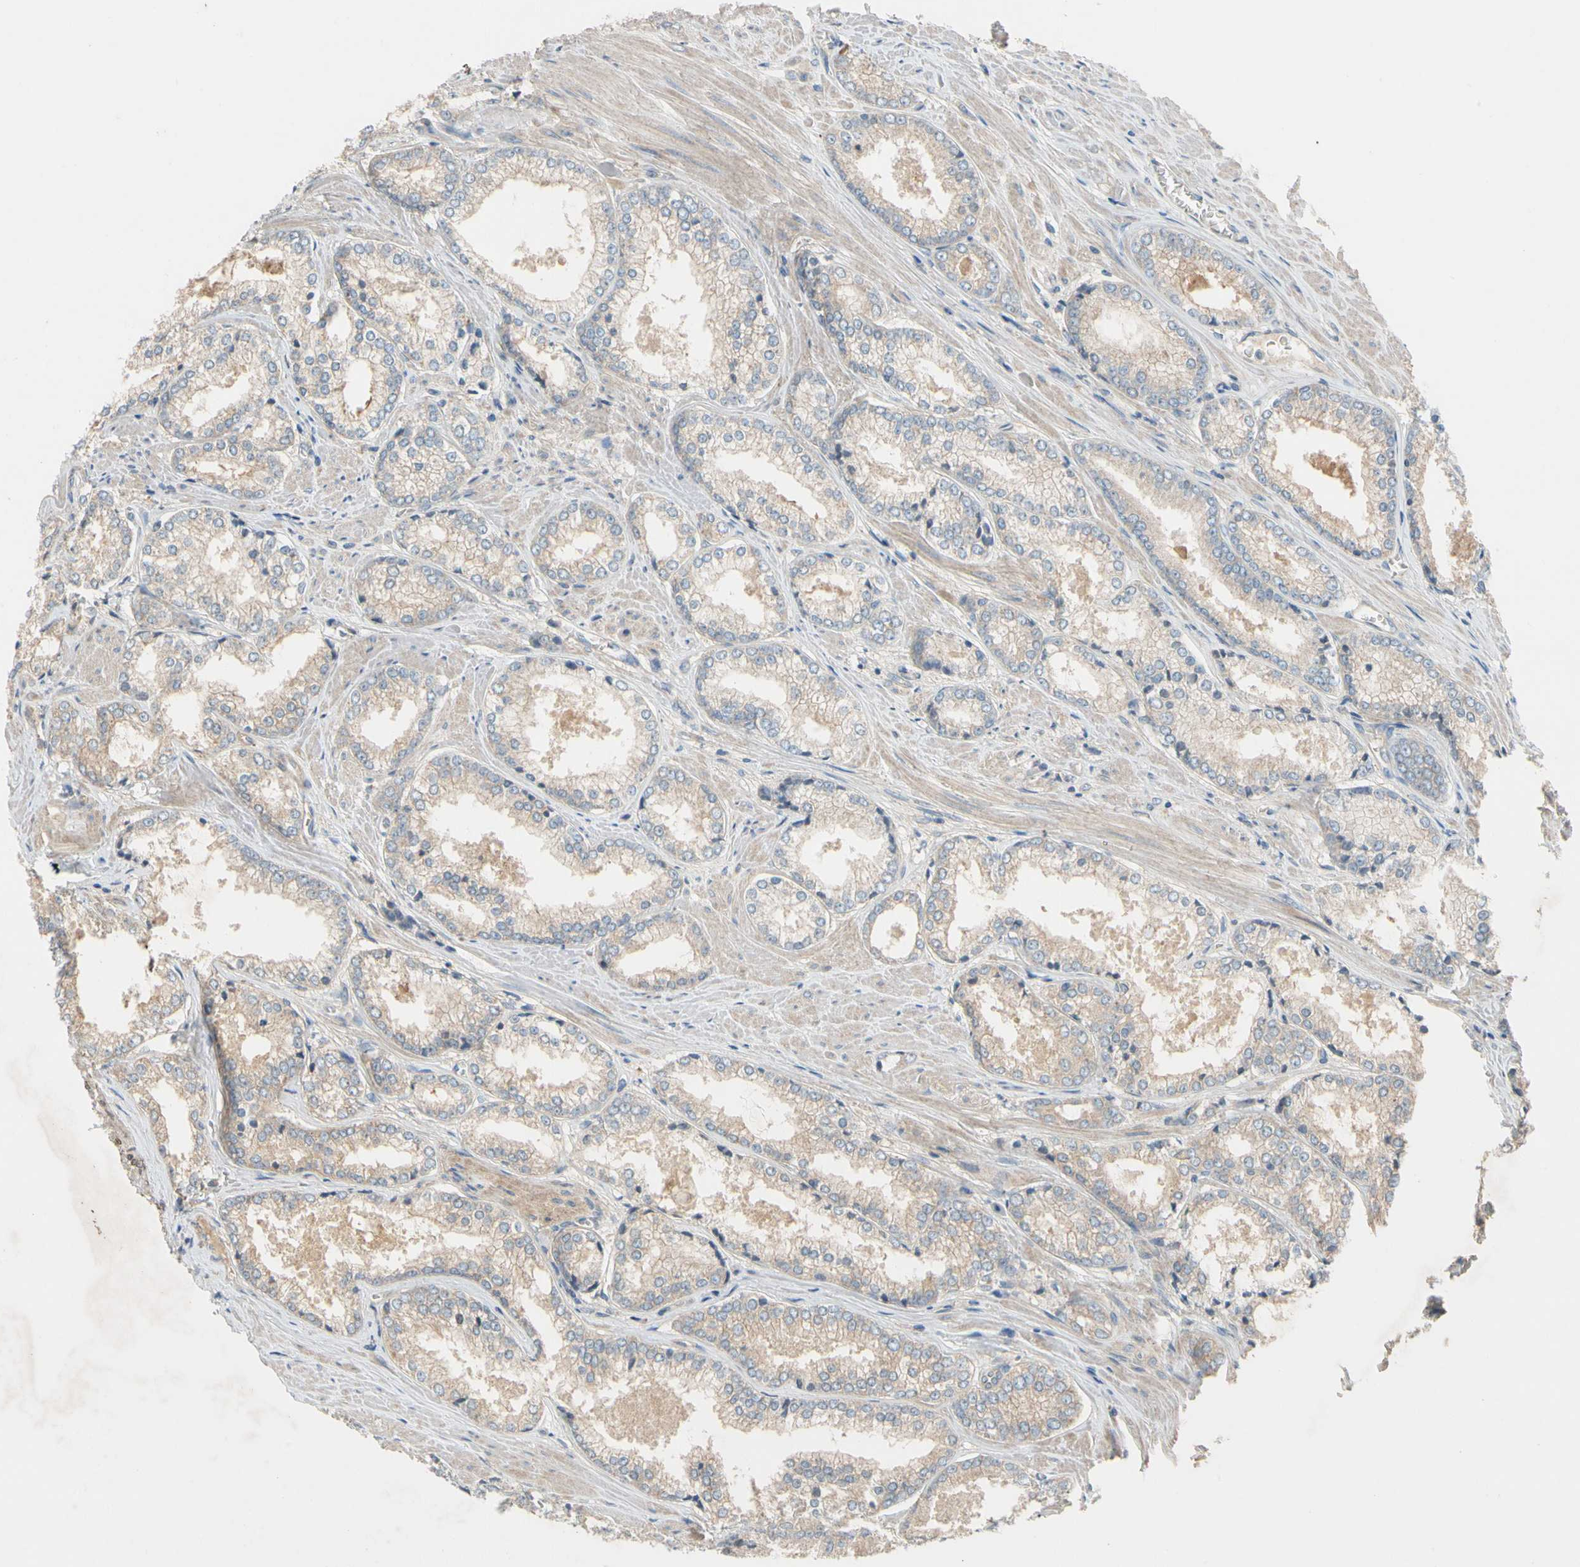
{"staining": {"intensity": "weak", "quantity": "<25%", "location": "cytoplasmic/membranous"}, "tissue": "prostate cancer", "cell_type": "Tumor cells", "image_type": "cancer", "snomed": [{"axis": "morphology", "description": "Adenocarcinoma, Low grade"}, {"axis": "topography", "description": "Prostate"}], "caption": "This micrograph is of prostate cancer stained with IHC to label a protein in brown with the nuclei are counter-stained blue. There is no expression in tumor cells. The staining was performed using DAB to visualize the protein expression in brown, while the nuclei were stained in blue with hematoxylin (Magnification: 20x).", "gene": "USP46", "patient": {"sex": "male", "age": 64}}